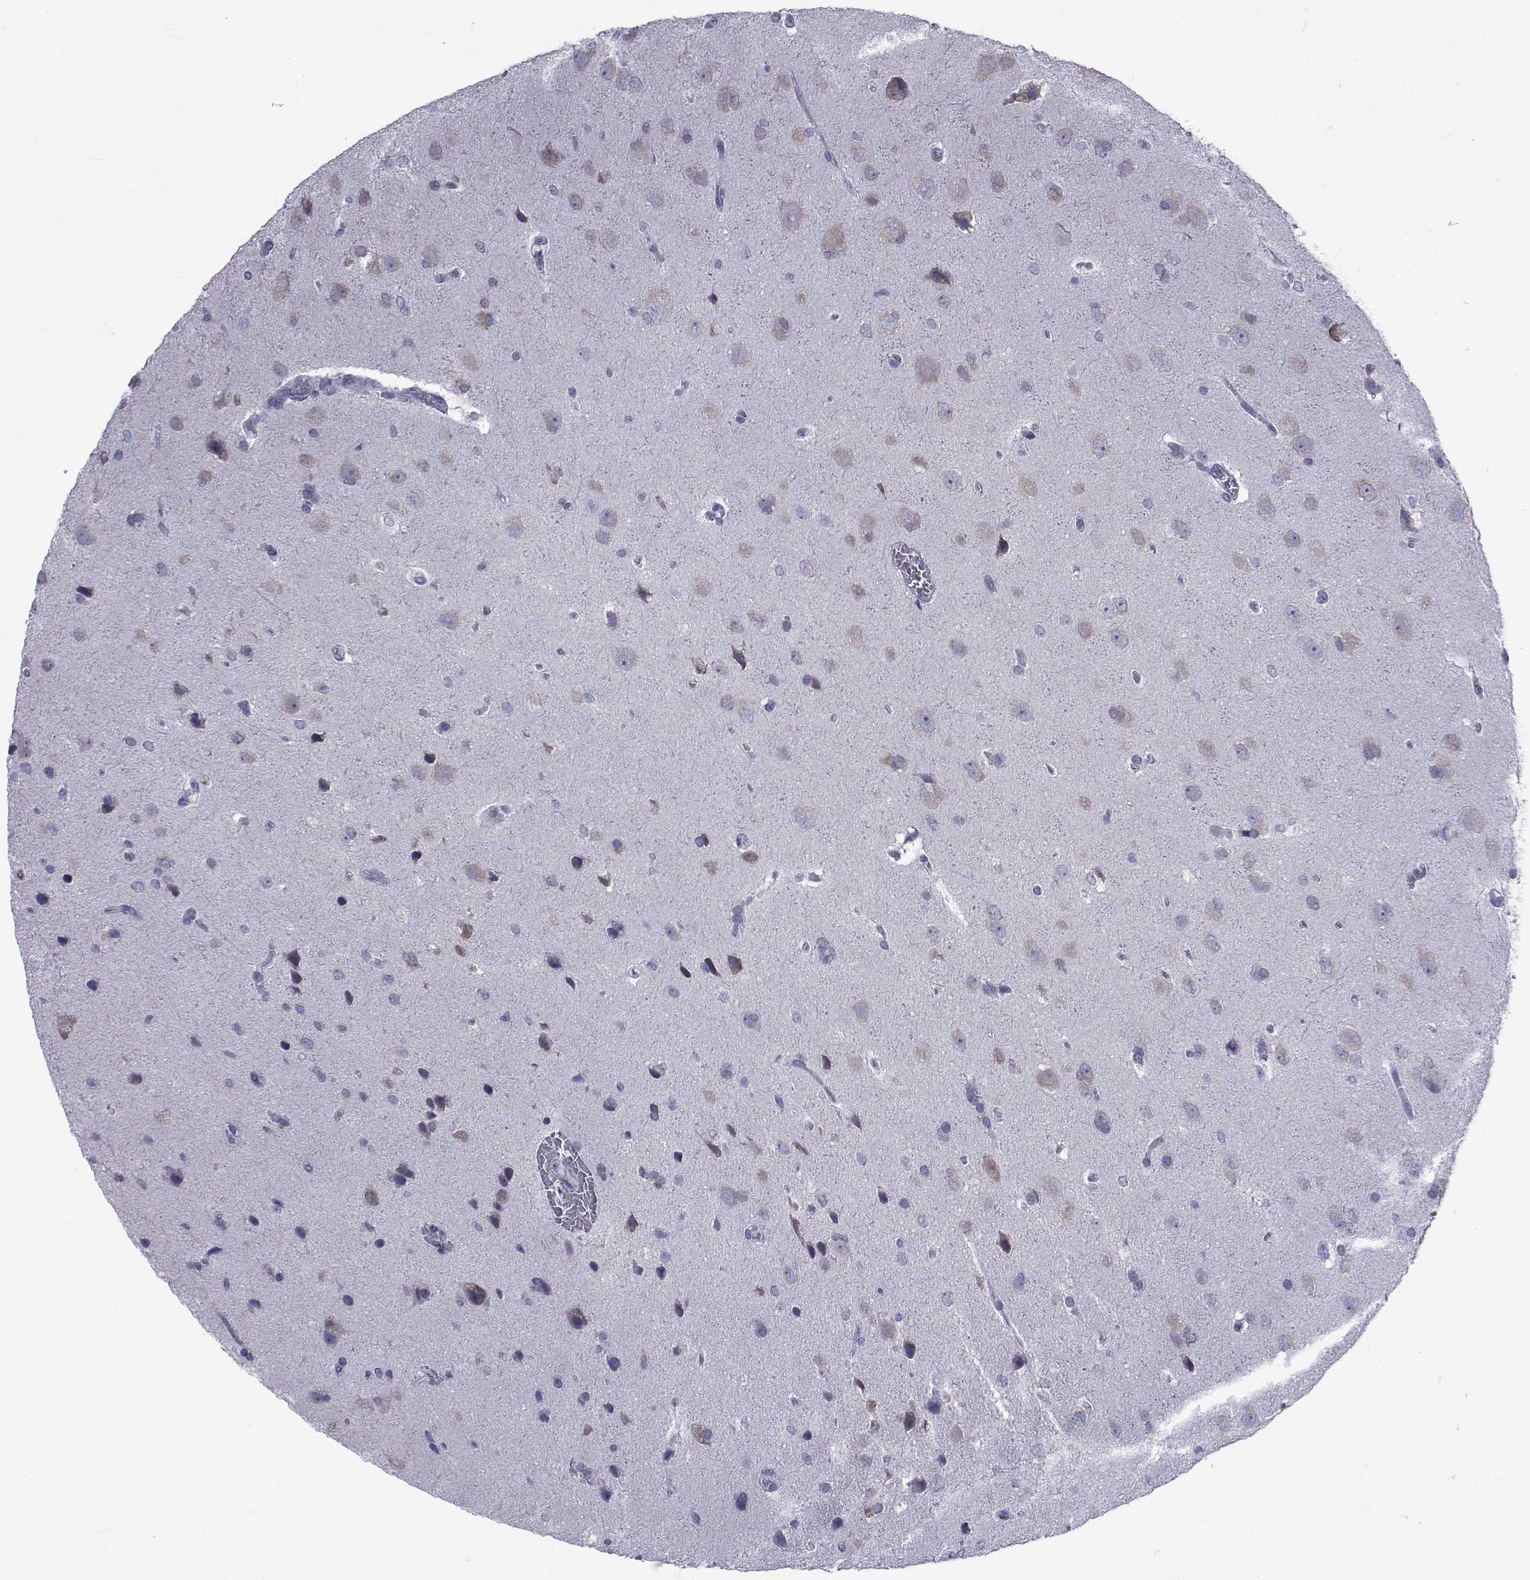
{"staining": {"intensity": "negative", "quantity": "none", "location": "none"}, "tissue": "glioma", "cell_type": "Tumor cells", "image_type": "cancer", "snomed": [{"axis": "morphology", "description": "Glioma, malignant, Low grade"}, {"axis": "topography", "description": "Brain"}], "caption": "Malignant low-grade glioma was stained to show a protein in brown. There is no significant positivity in tumor cells. Nuclei are stained in blue.", "gene": "GKAP1", "patient": {"sex": "male", "age": 58}}